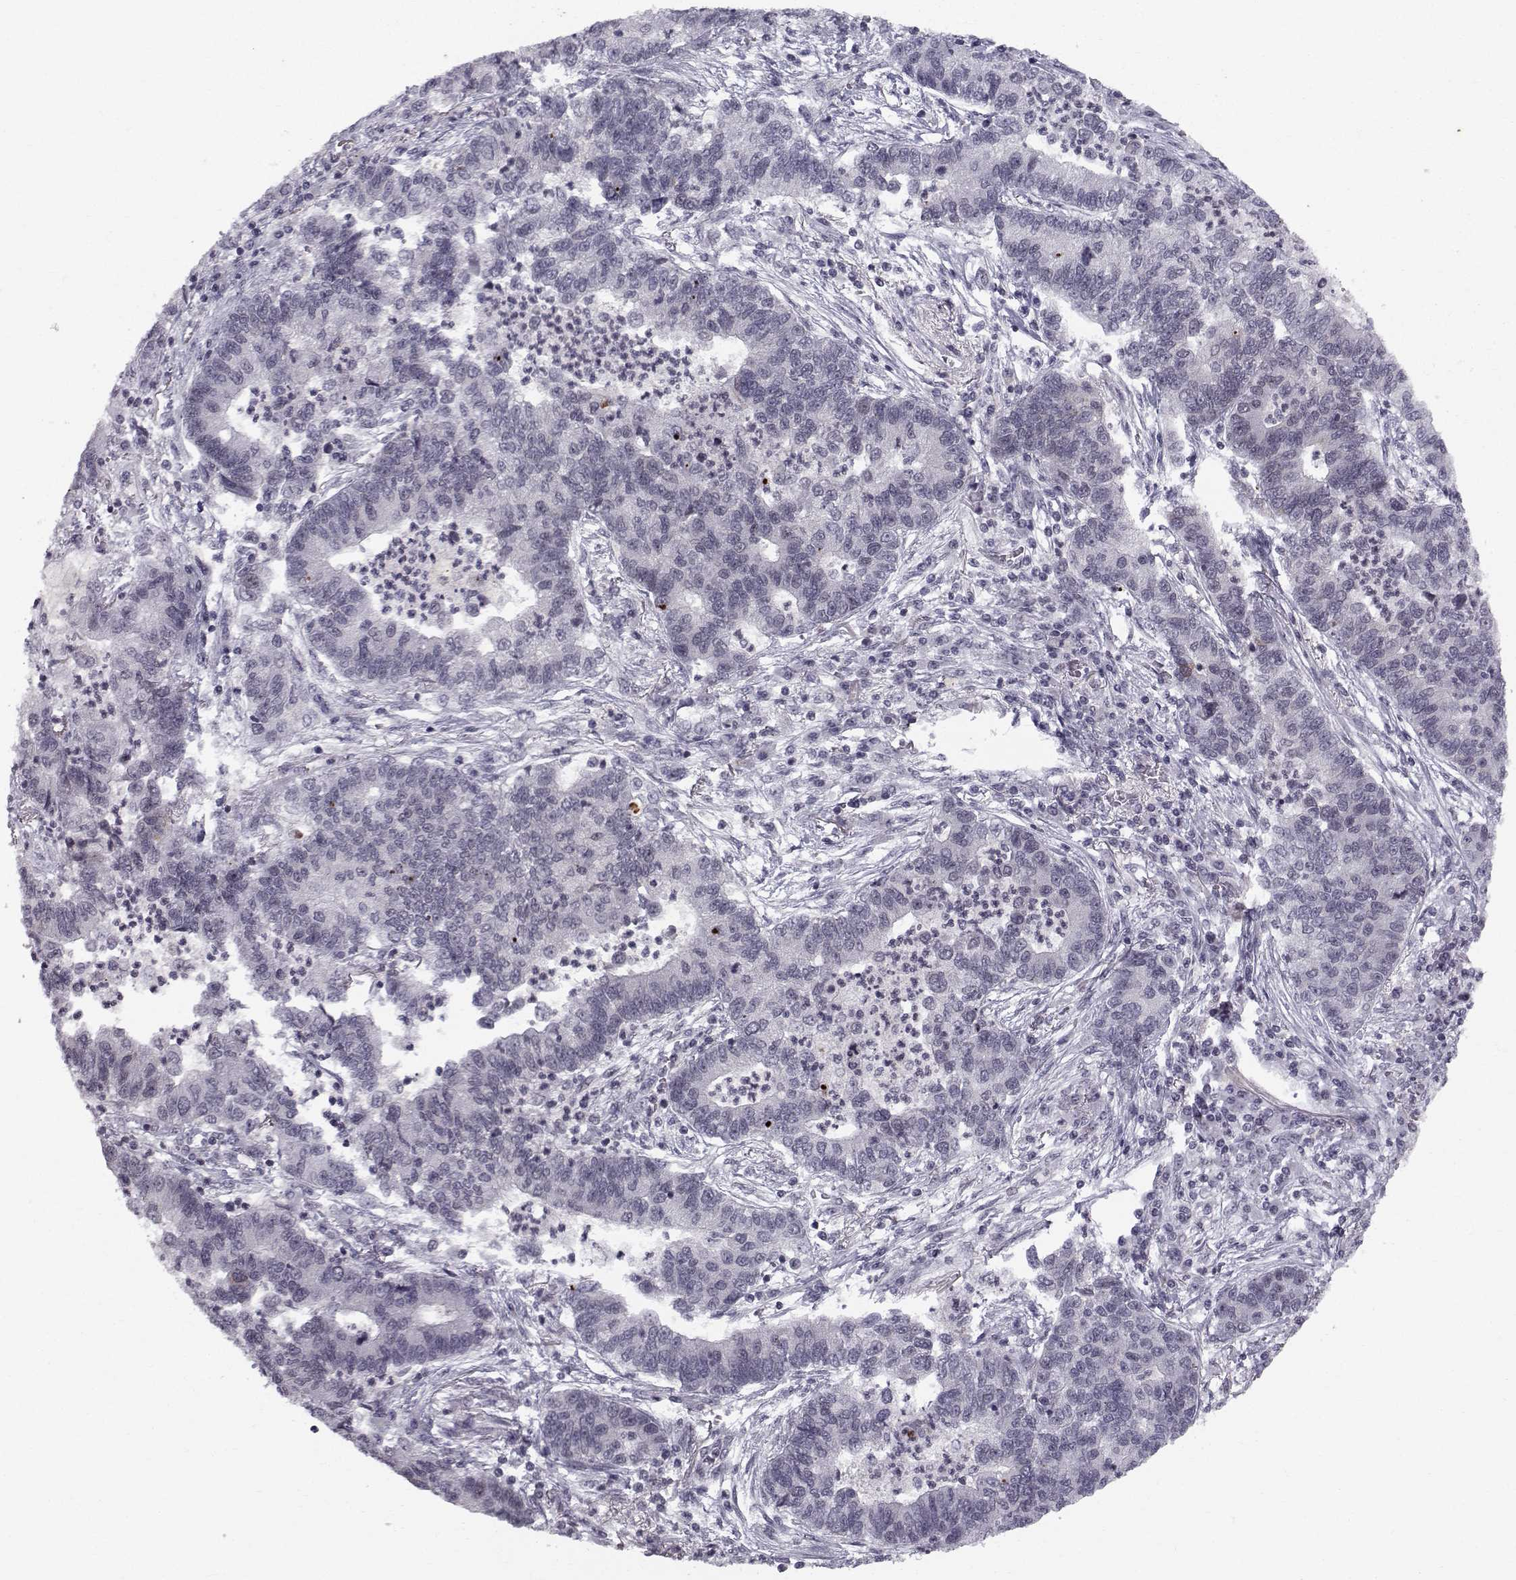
{"staining": {"intensity": "negative", "quantity": "none", "location": "none"}, "tissue": "lung cancer", "cell_type": "Tumor cells", "image_type": "cancer", "snomed": [{"axis": "morphology", "description": "Adenocarcinoma, NOS"}, {"axis": "topography", "description": "Lung"}], "caption": "Protein analysis of lung cancer (adenocarcinoma) reveals no significant expression in tumor cells. (DAB (3,3'-diaminobenzidine) immunohistochemistry, high magnification).", "gene": "MARCHF4", "patient": {"sex": "female", "age": 57}}